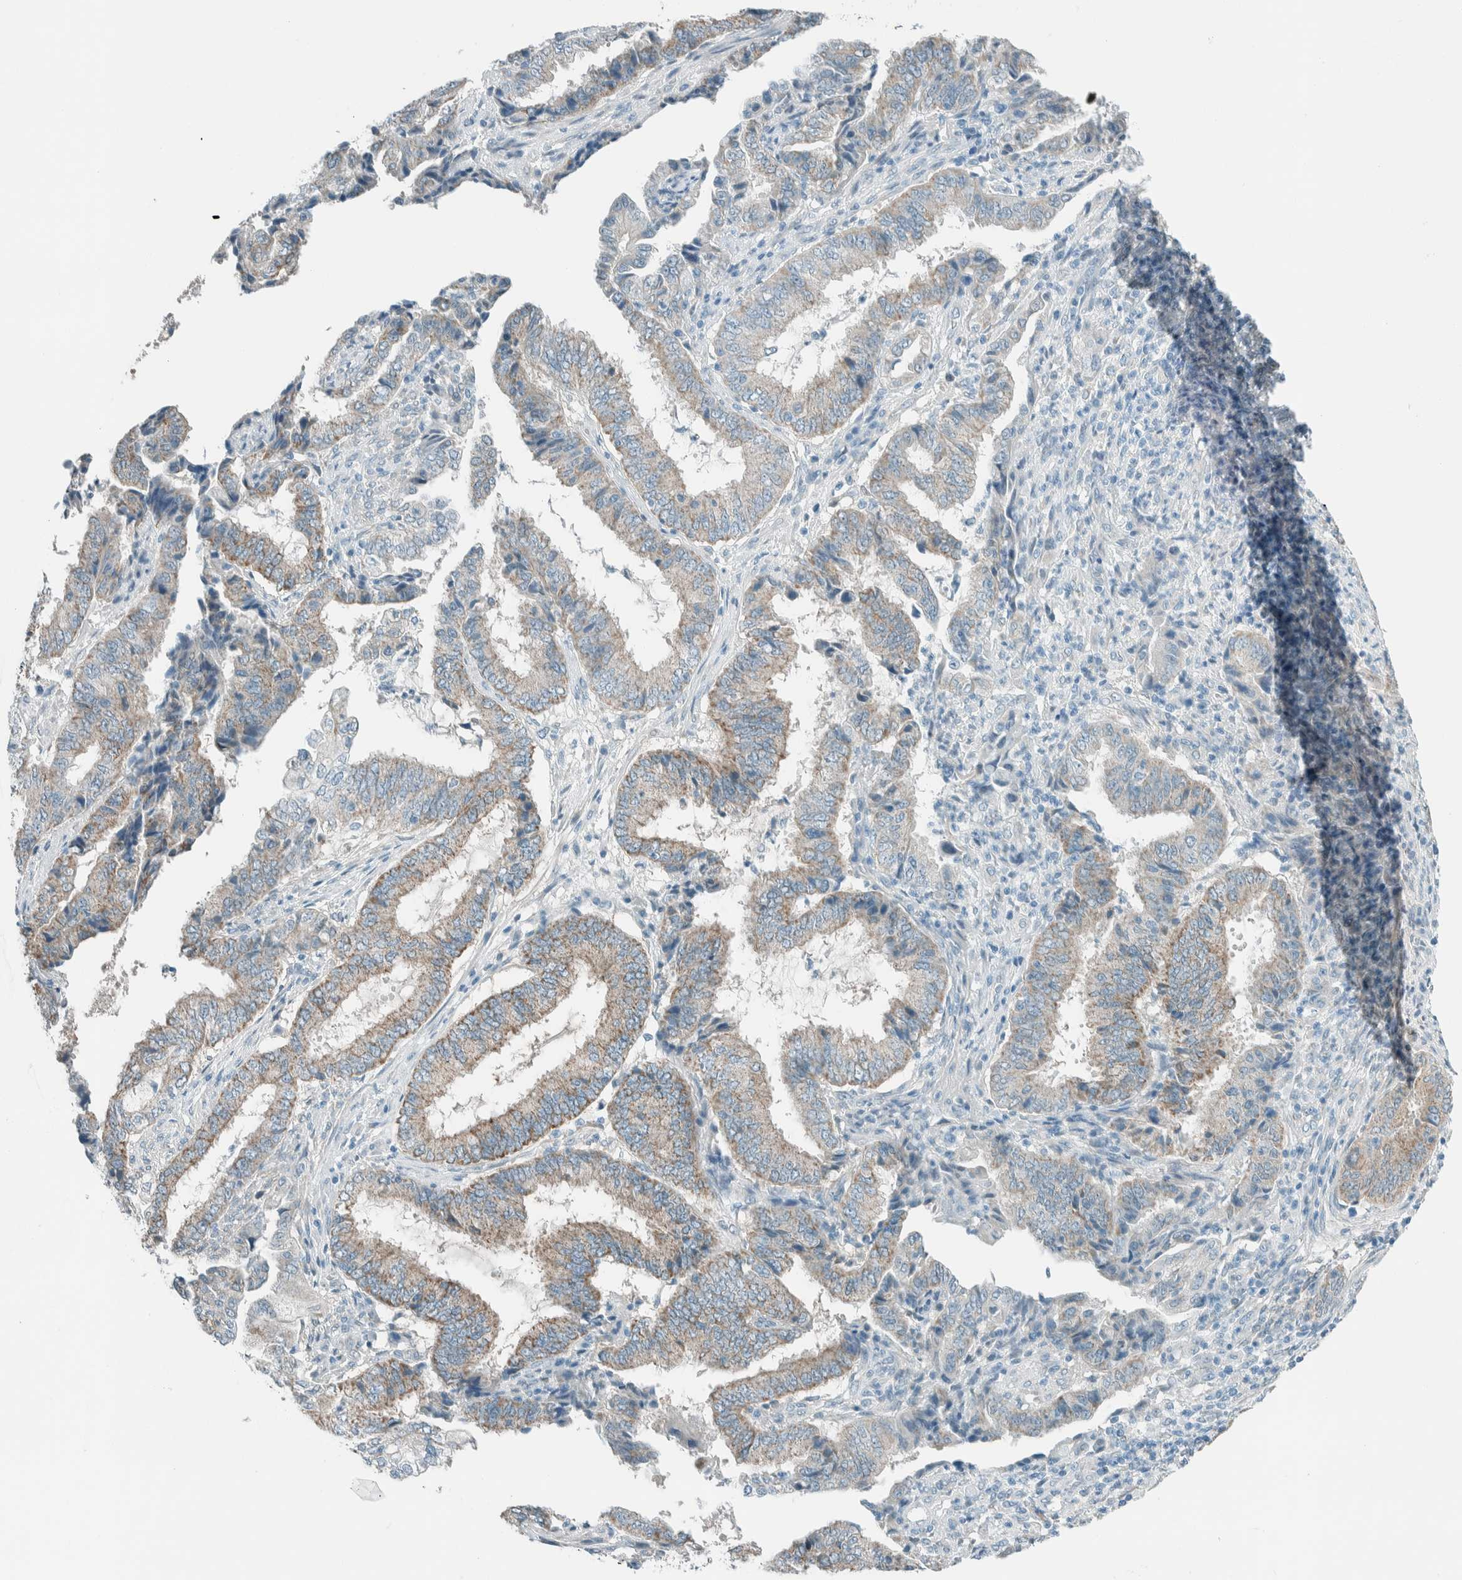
{"staining": {"intensity": "weak", "quantity": ">75%", "location": "cytoplasmic/membranous"}, "tissue": "endometrial cancer", "cell_type": "Tumor cells", "image_type": "cancer", "snomed": [{"axis": "morphology", "description": "Adenocarcinoma, NOS"}, {"axis": "topography", "description": "Endometrium"}], "caption": "DAB (3,3'-diaminobenzidine) immunohistochemical staining of endometrial adenocarcinoma reveals weak cytoplasmic/membranous protein positivity in approximately >75% of tumor cells.", "gene": "ALDH7A1", "patient": {"sex": "female", "age": 51}}